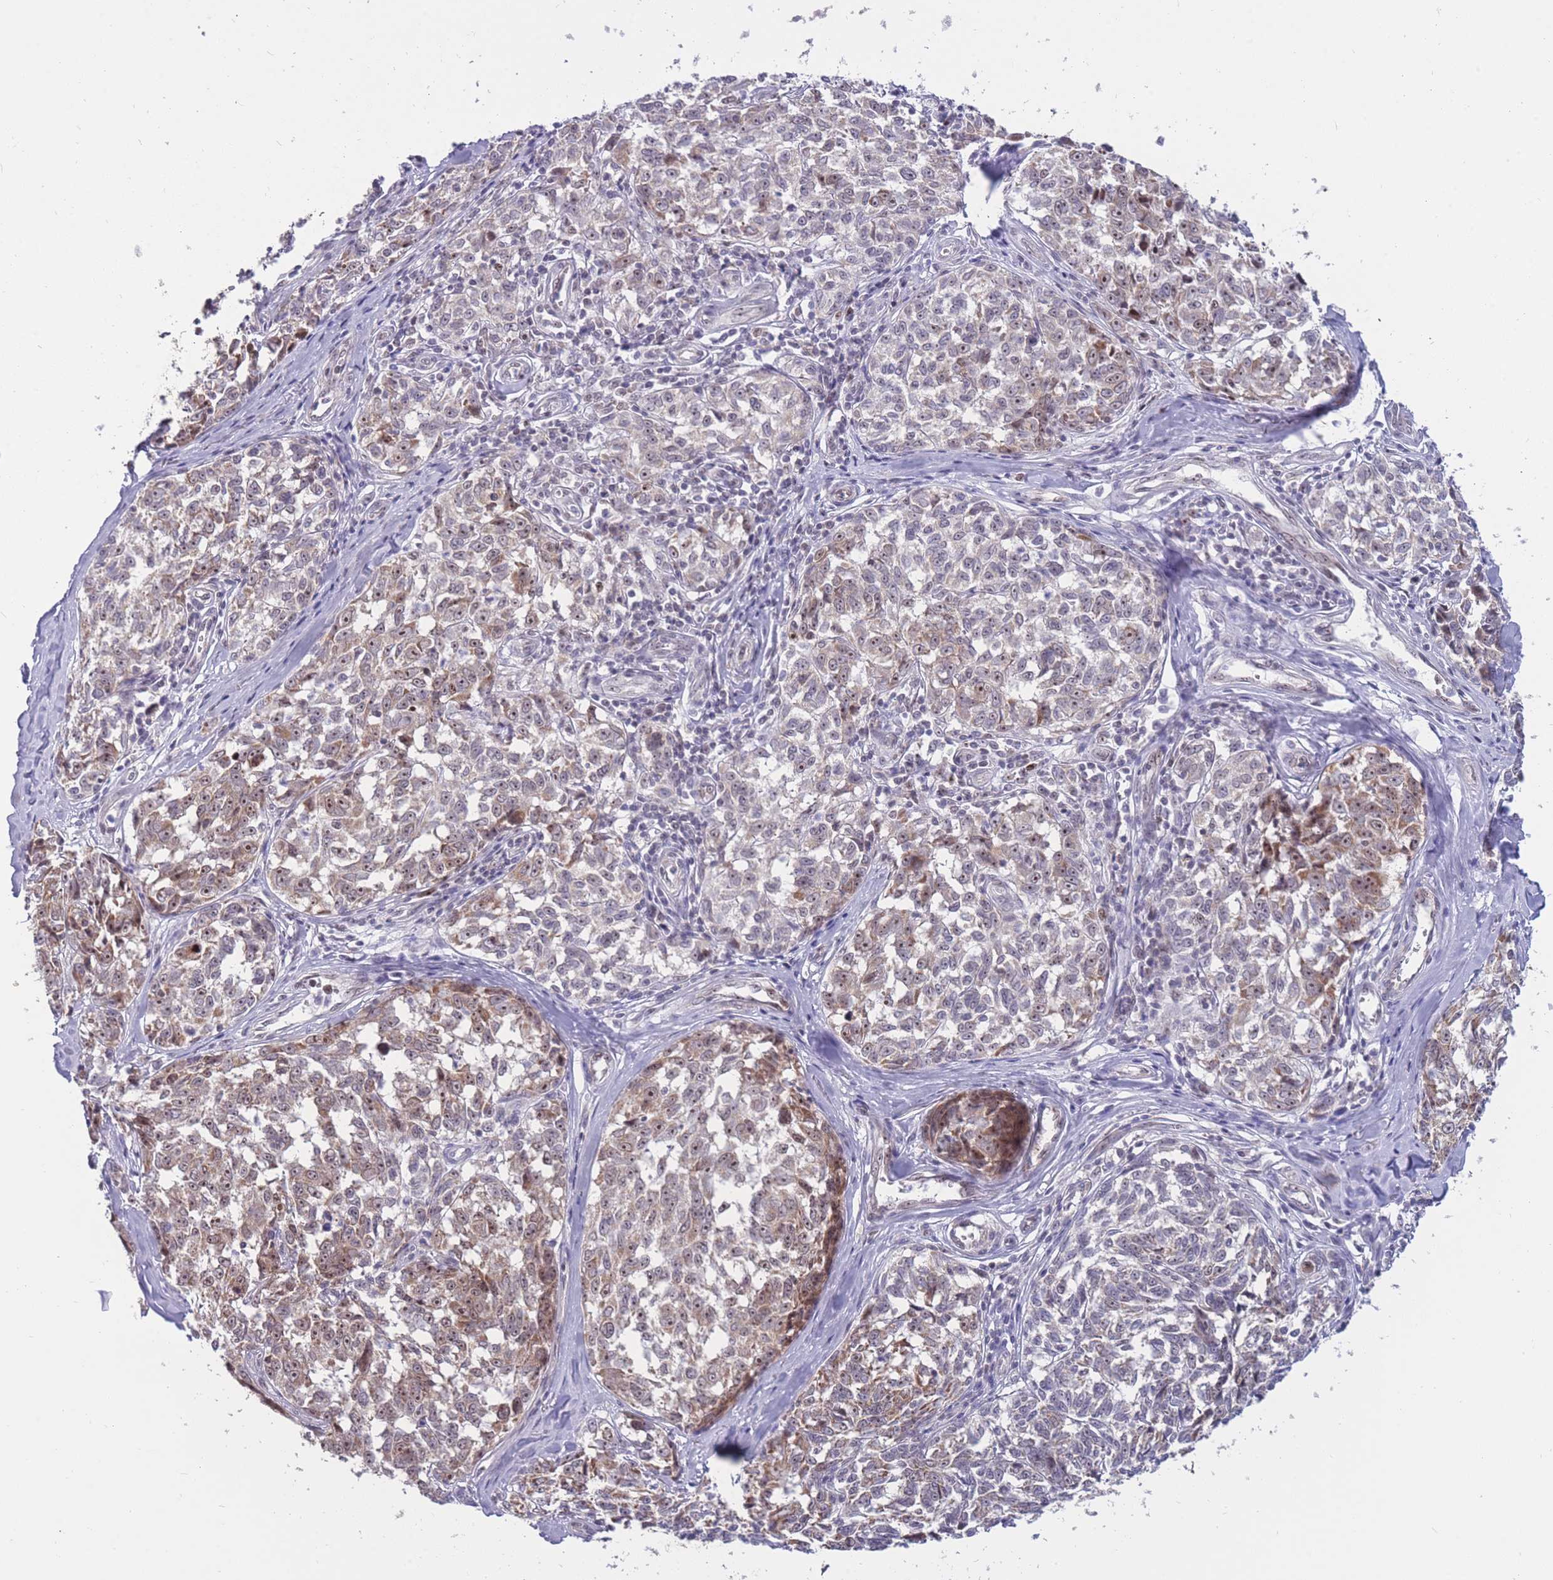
{"staining": {"intensity": "moderate", "quantity": "25%-75%", "location": "cytoplasmic/membranous,nuclear"}, "tissue": "melanoma", "cell_type": "Tumor cells", "image_type": "cancer", "snomed": [{"axis": "morphology", "description": "Normal tissue, NOS"}, {"axis": "morphology", "description": "Malignant melanoma, NOS"}, {"axis": "topography", "description": "Skin"}], "caption": "A histopathology image of malignant melanoma stained for a protein shows moderate cytoplasmic/membranous and nuclear brown staining in tumor cells.", "gene": "MCIDAS", "patient": {"sex": "female", "age": 64}}